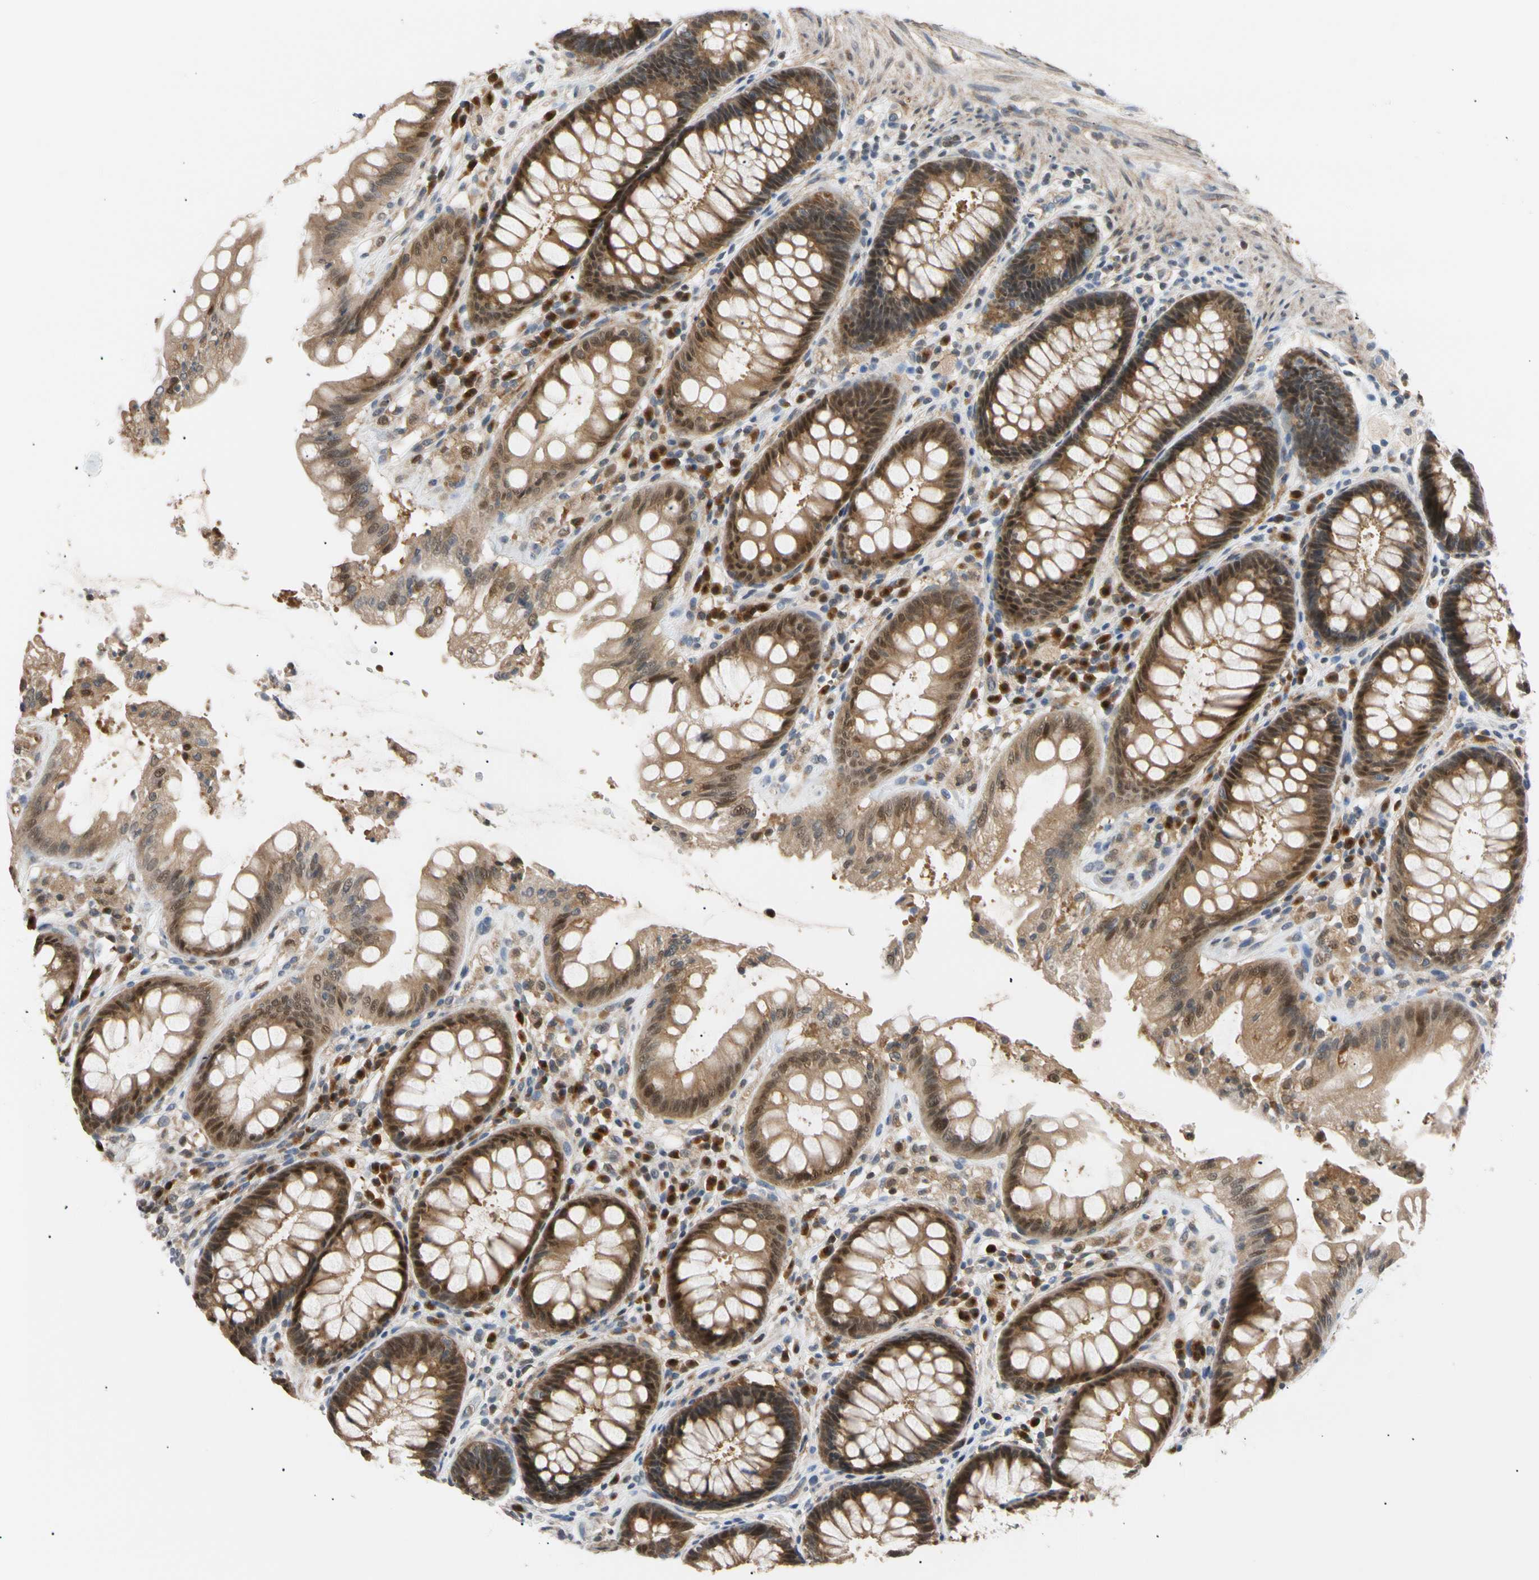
{"staining": {"intensity": "moderate", "quantity": ">75%", "location": "cytoplasmic/membranous,nuclear"}, "tissue": "rectum", "cell_type": "Glandular cells", "image_type": "normal", "snomed": [{"axis": "morphology", "description": "Normal tissue, NOS"}, {"axis": "topography", "description": "Rectum"}], "caption": "Rectum stained with DAB immunohistochemistry (IHC) shows medium levels of moderate cytoplasmic/membranous,nuclear positivity in approximately >75% of glandular cells.", "gene": "SEC23B", "patient": {"sex": "female", "age": 46}}